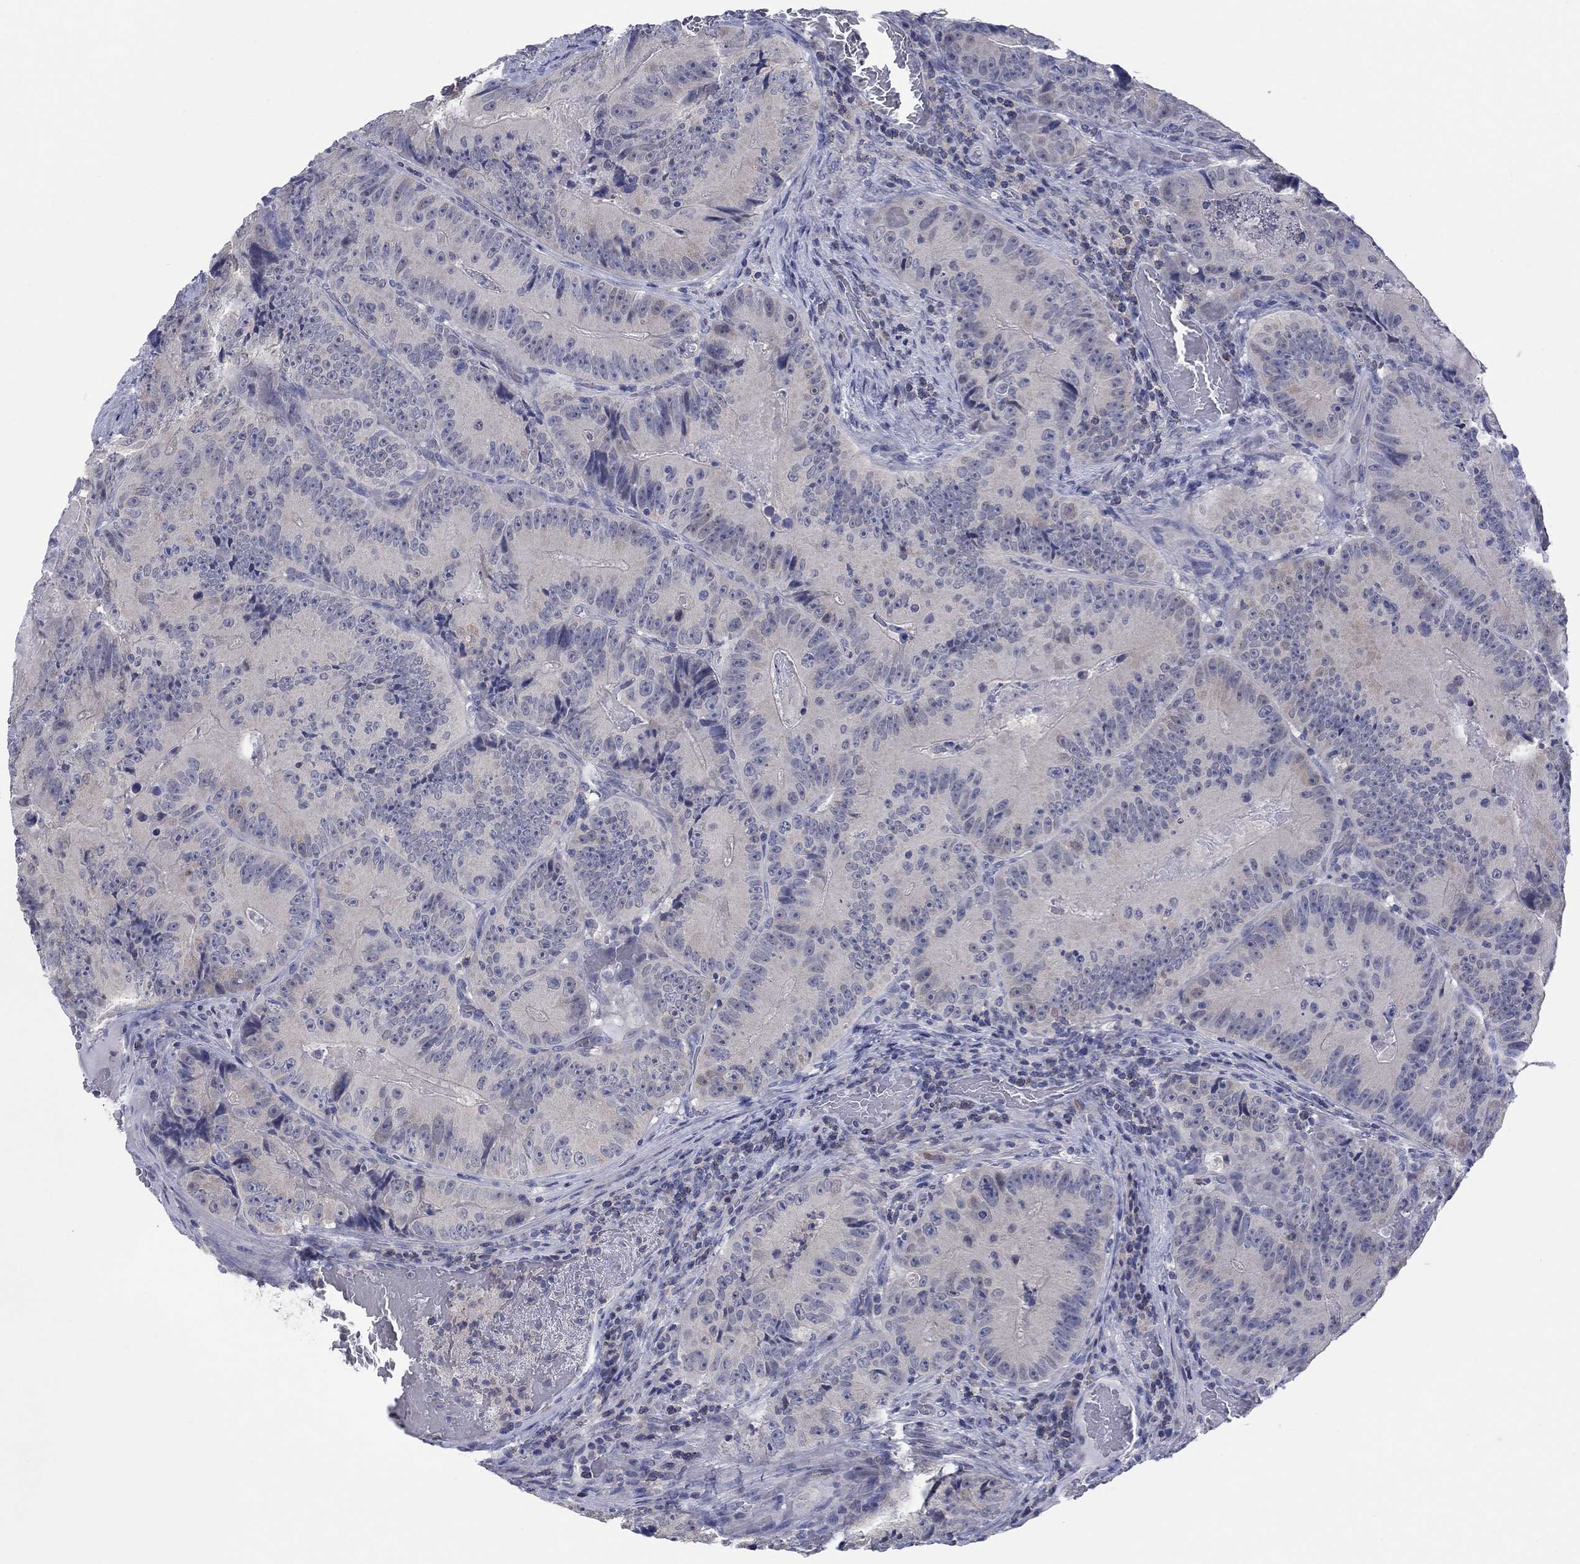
{"staining": {"intensity": "negative", "quantity": "none", "location": "none"}, "tissue": "colorectal cancer", "cell_type": "Tumor cells", "image_type": "cancer", "snomed": [{"axis": "morphology", "description": "Adenocarcinoma, NOS"}, {"axis": "topography", "description": "Colon"}], "caption": "Human colorectal adenocarcinoma stained for a protein using IHC shows no expression in tumor cells.", "gene": "FER1L6", "patient": {"sex": "female", "age": 86}}